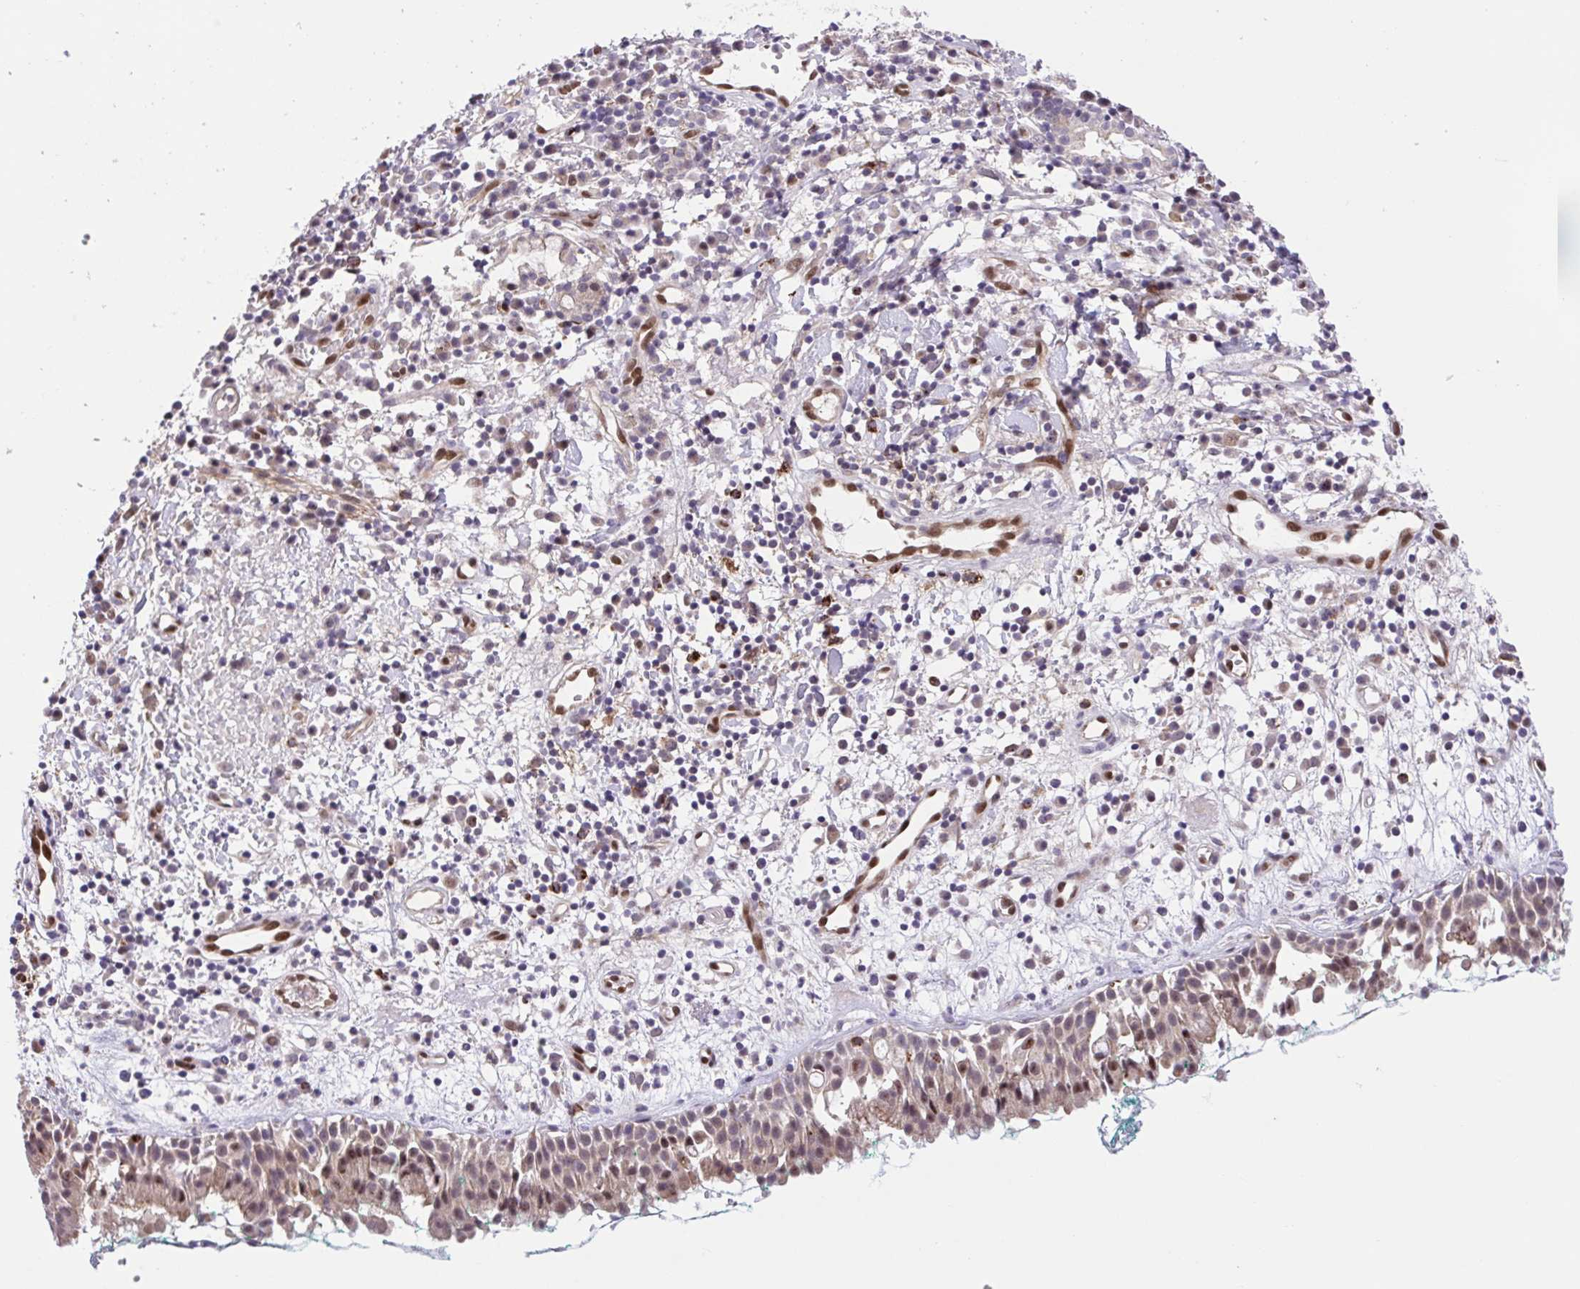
{"staining": {"intensity": "weak", "quantity": ">75%", "location": "cytoplasmic/membranous,nuclear"}, "tissue": "nasopharynx", "cell_type": "Respiratory epithelial cells", "image_type": "normal", "snomed": [{"axis": "morphology", "description": "Normal tissue, NOS"}, {"axis": "morphology", "description": "Basal cell carcinoma"}, {"axis": "topography", "description": "Cartilage tissue"}, {"axis": "topography", "description": "Nasopharynx"}, {"axis": "topography", "description": "Oral tissue"}], "caption": "Respiratory epithelial cells exhibit low levels of weak cytoplasmic/membranous,nuclear staining in approximately >75% of cells in normal nasopharynx.", "gene": "ERG", "patient": {"sex": "female", "age": 77}}